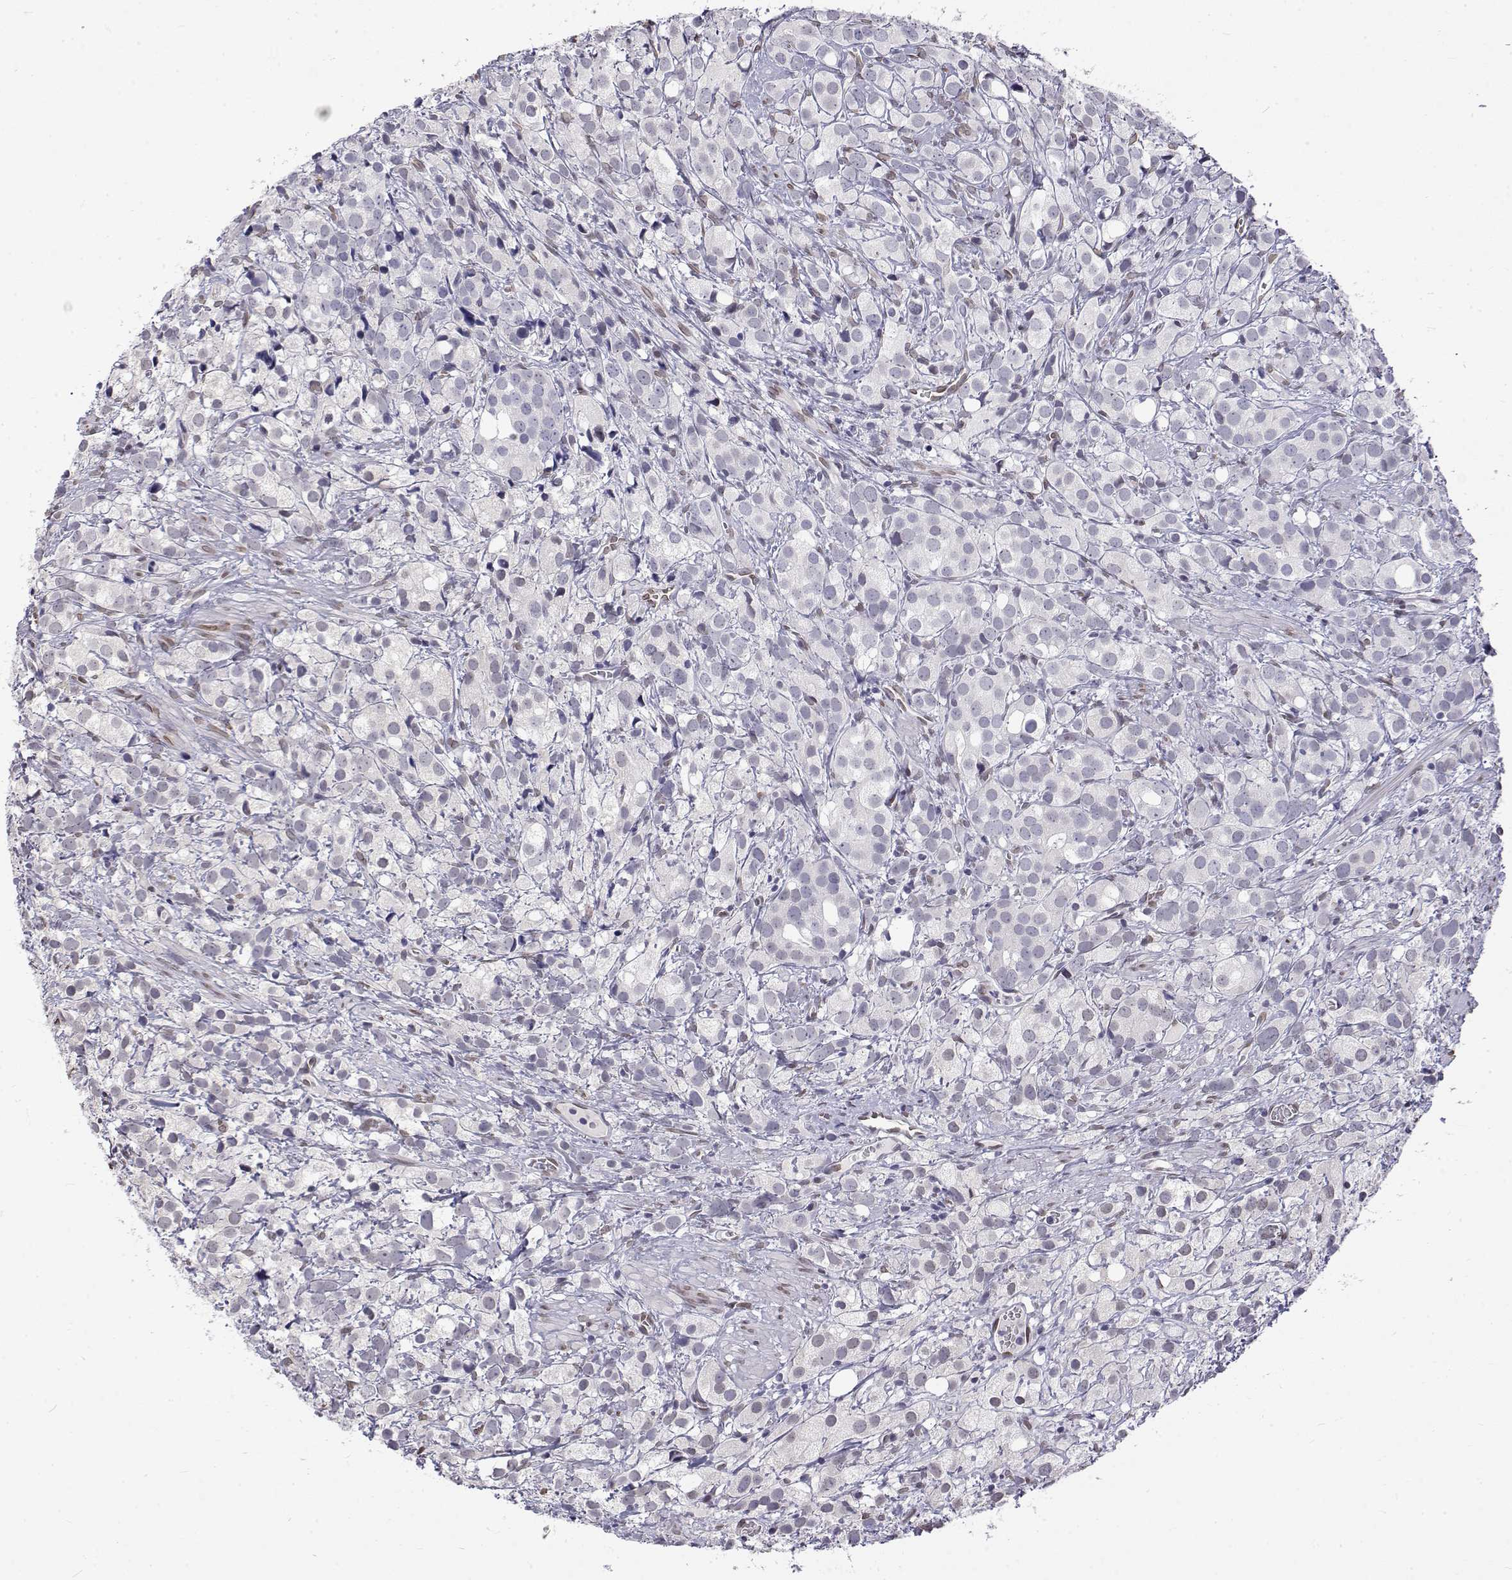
{"staining": {"intensity": "negative", "quantity": "none", "location": "none"}, "tissue": "prostate cancer", "cell_type": "Tumor cells", "image_type": "cancer", "snomed": [{"axis": "morphology", "description": "Adenocarcinoma, High grade"}, {"axis": "topography", "description": "Prostate"}], "caption": "A photomicrograph of prostate cancer stained for a protein reveals no brown staining in tumor cells.", "gene": "ZNF532", "patient": {"sex": "male", "age": 86}}